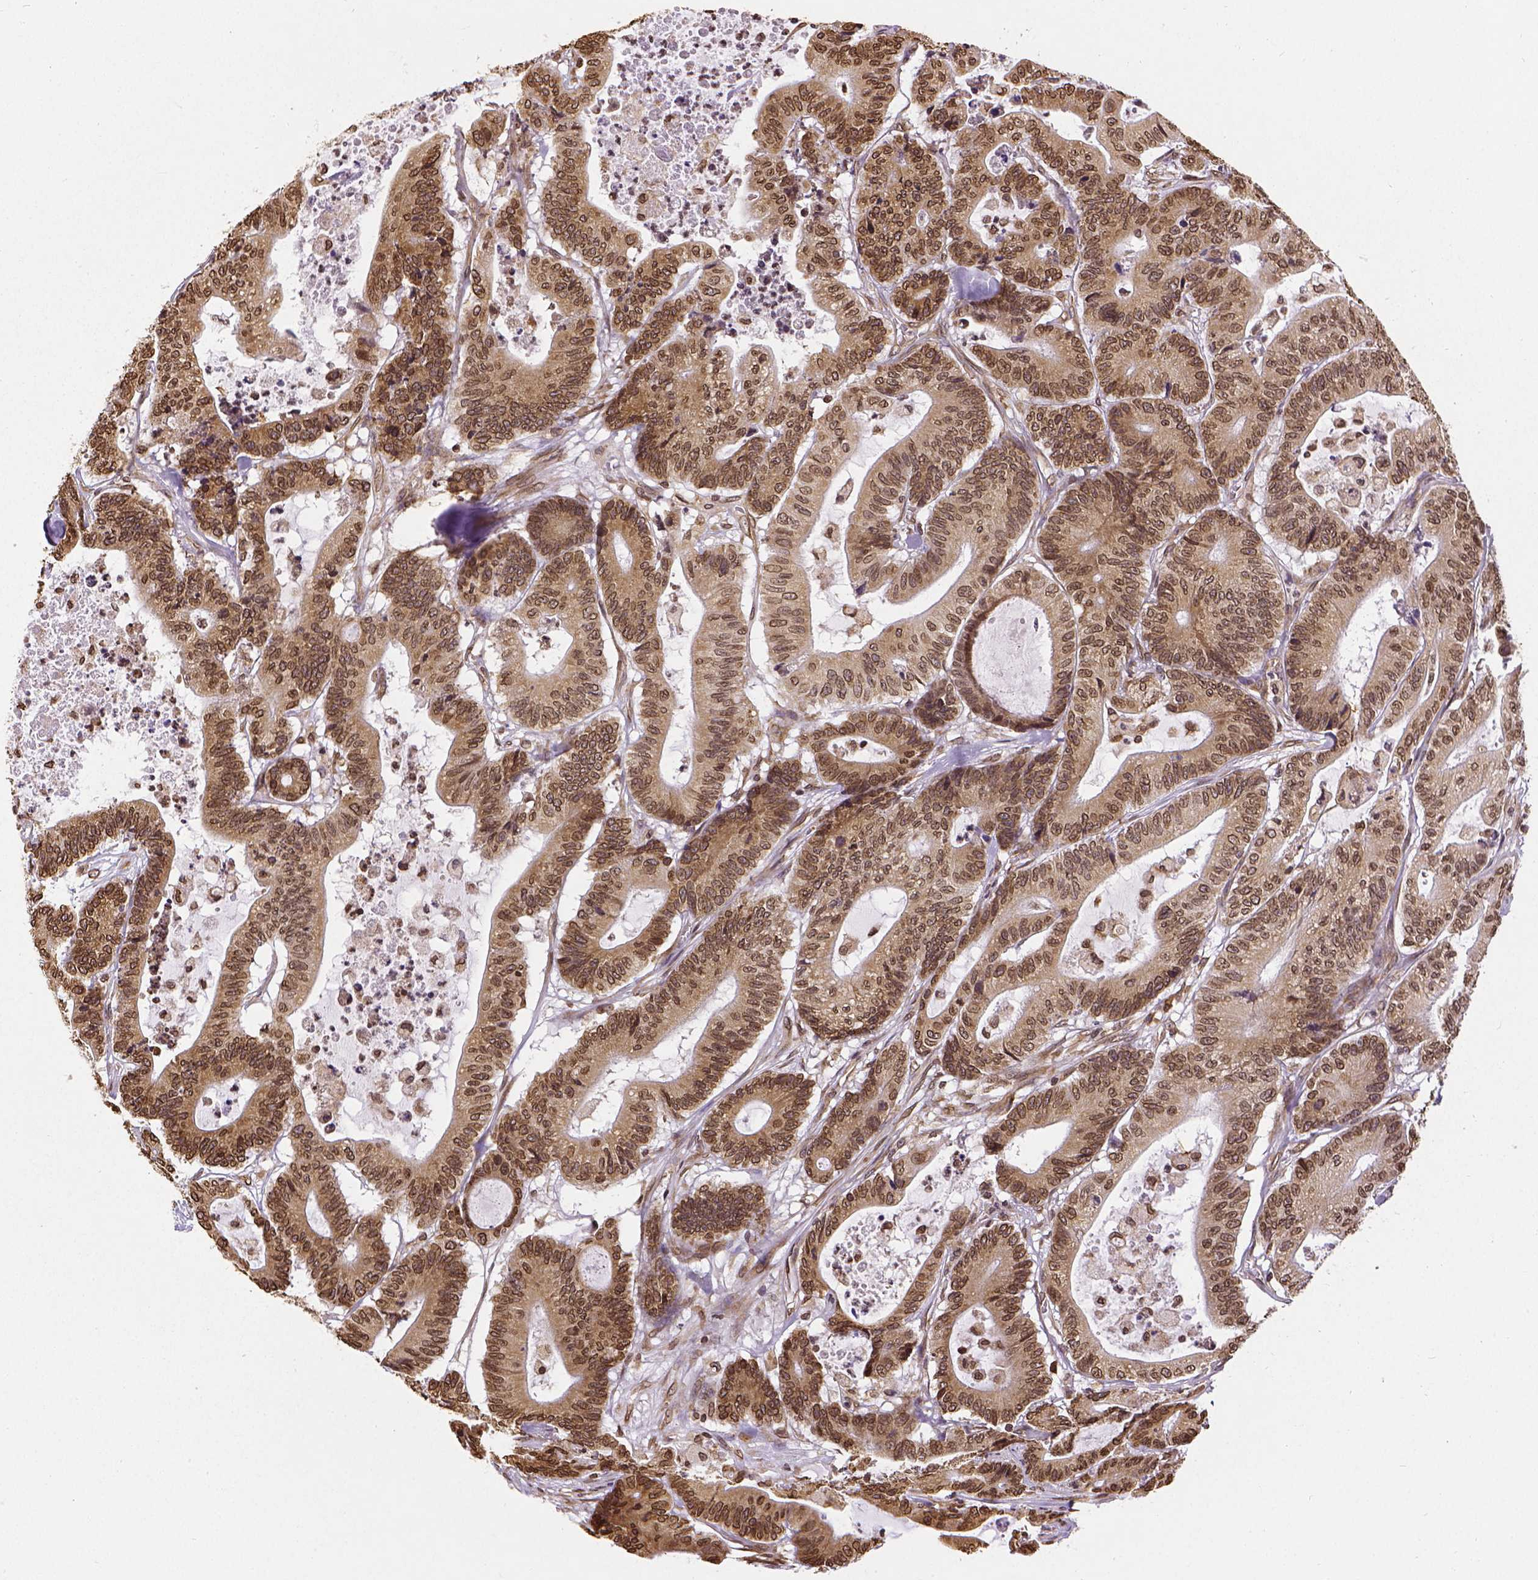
{"staining": {"intensity": "moderate", "quantity": ">75%", "location": "cytoplasmic/membranous,nuclear"}, "tissue": "colorectal cancer", "cell_type": "Tumor cells", "image_type": "cancer", "snomed": [{"axis": "morphology", "description": "Adenocarcinoma, NOS"}, {"axis": "topography", "description": "Colon"}], "caption": "High-power microscopy captured an IHC photomicrograph of colorectal cancer (adenocarcinoma), revealing moderate cytoplasmic/membranous and nuclear expression in approximately >75% of tumor cells.", "gene": "MTDH", "patient": {"sex": "female", "age": 84}}